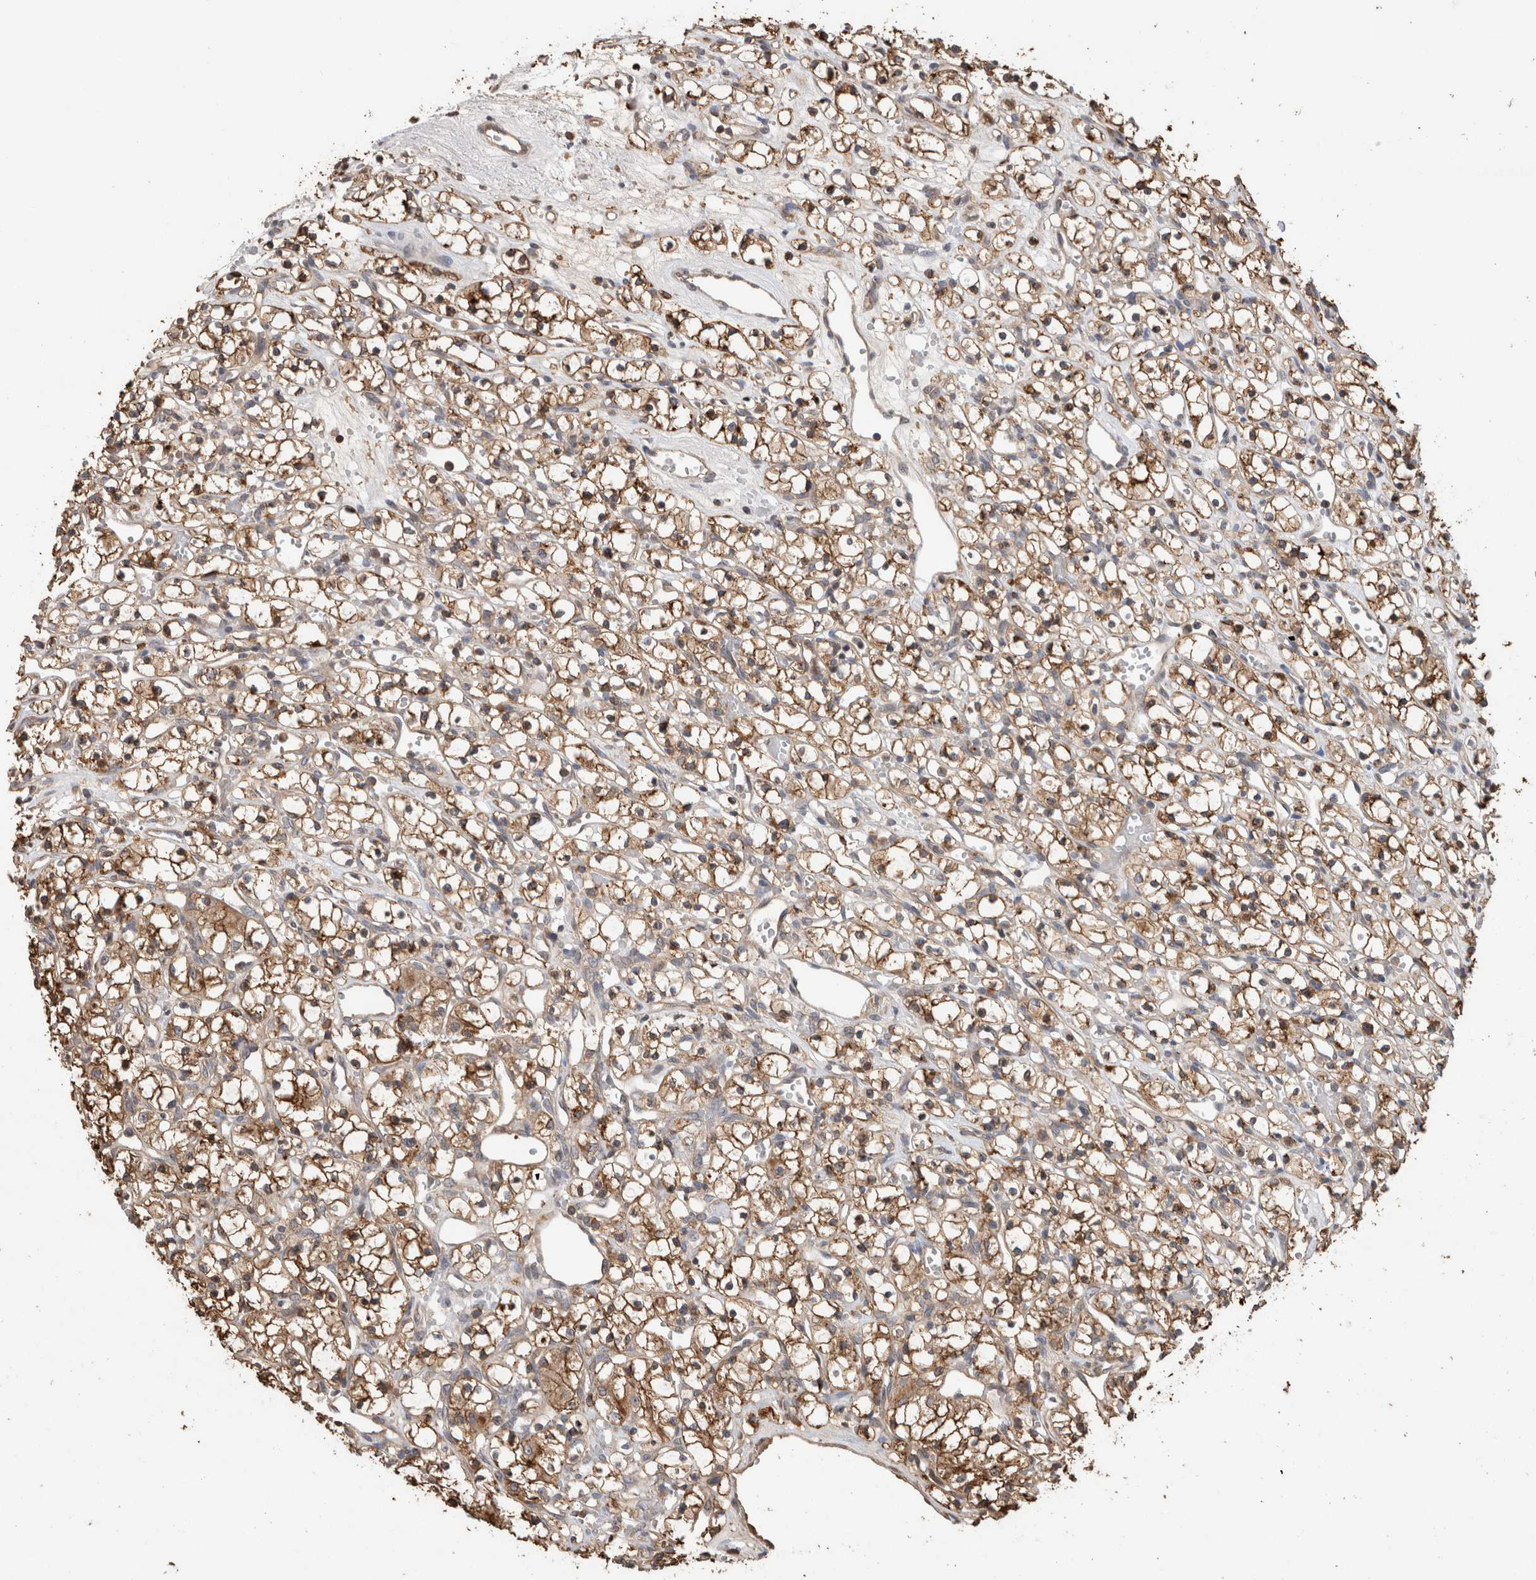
{"staining": {"intensity": "moderate", "quantity": ">75%", "location": "cytoplasmic/membranous"}, "tissue": "renal cancer", "cell_type": "Tumor cells", "image_type": "cancer", "snomed": [{"axis": "morphology", "description": "Adenocarcinoma, NOS"}, {"axis": "topography", "description": "Kidney"}], "caption": "Renal cancer stained with immunohistochemistry (IHC) shows moderate cytoplasmic/membranous positivity in about >75% of tumor cells.", "gene": "TRIM5", "patient": {"sex": "female", "age": 59}}